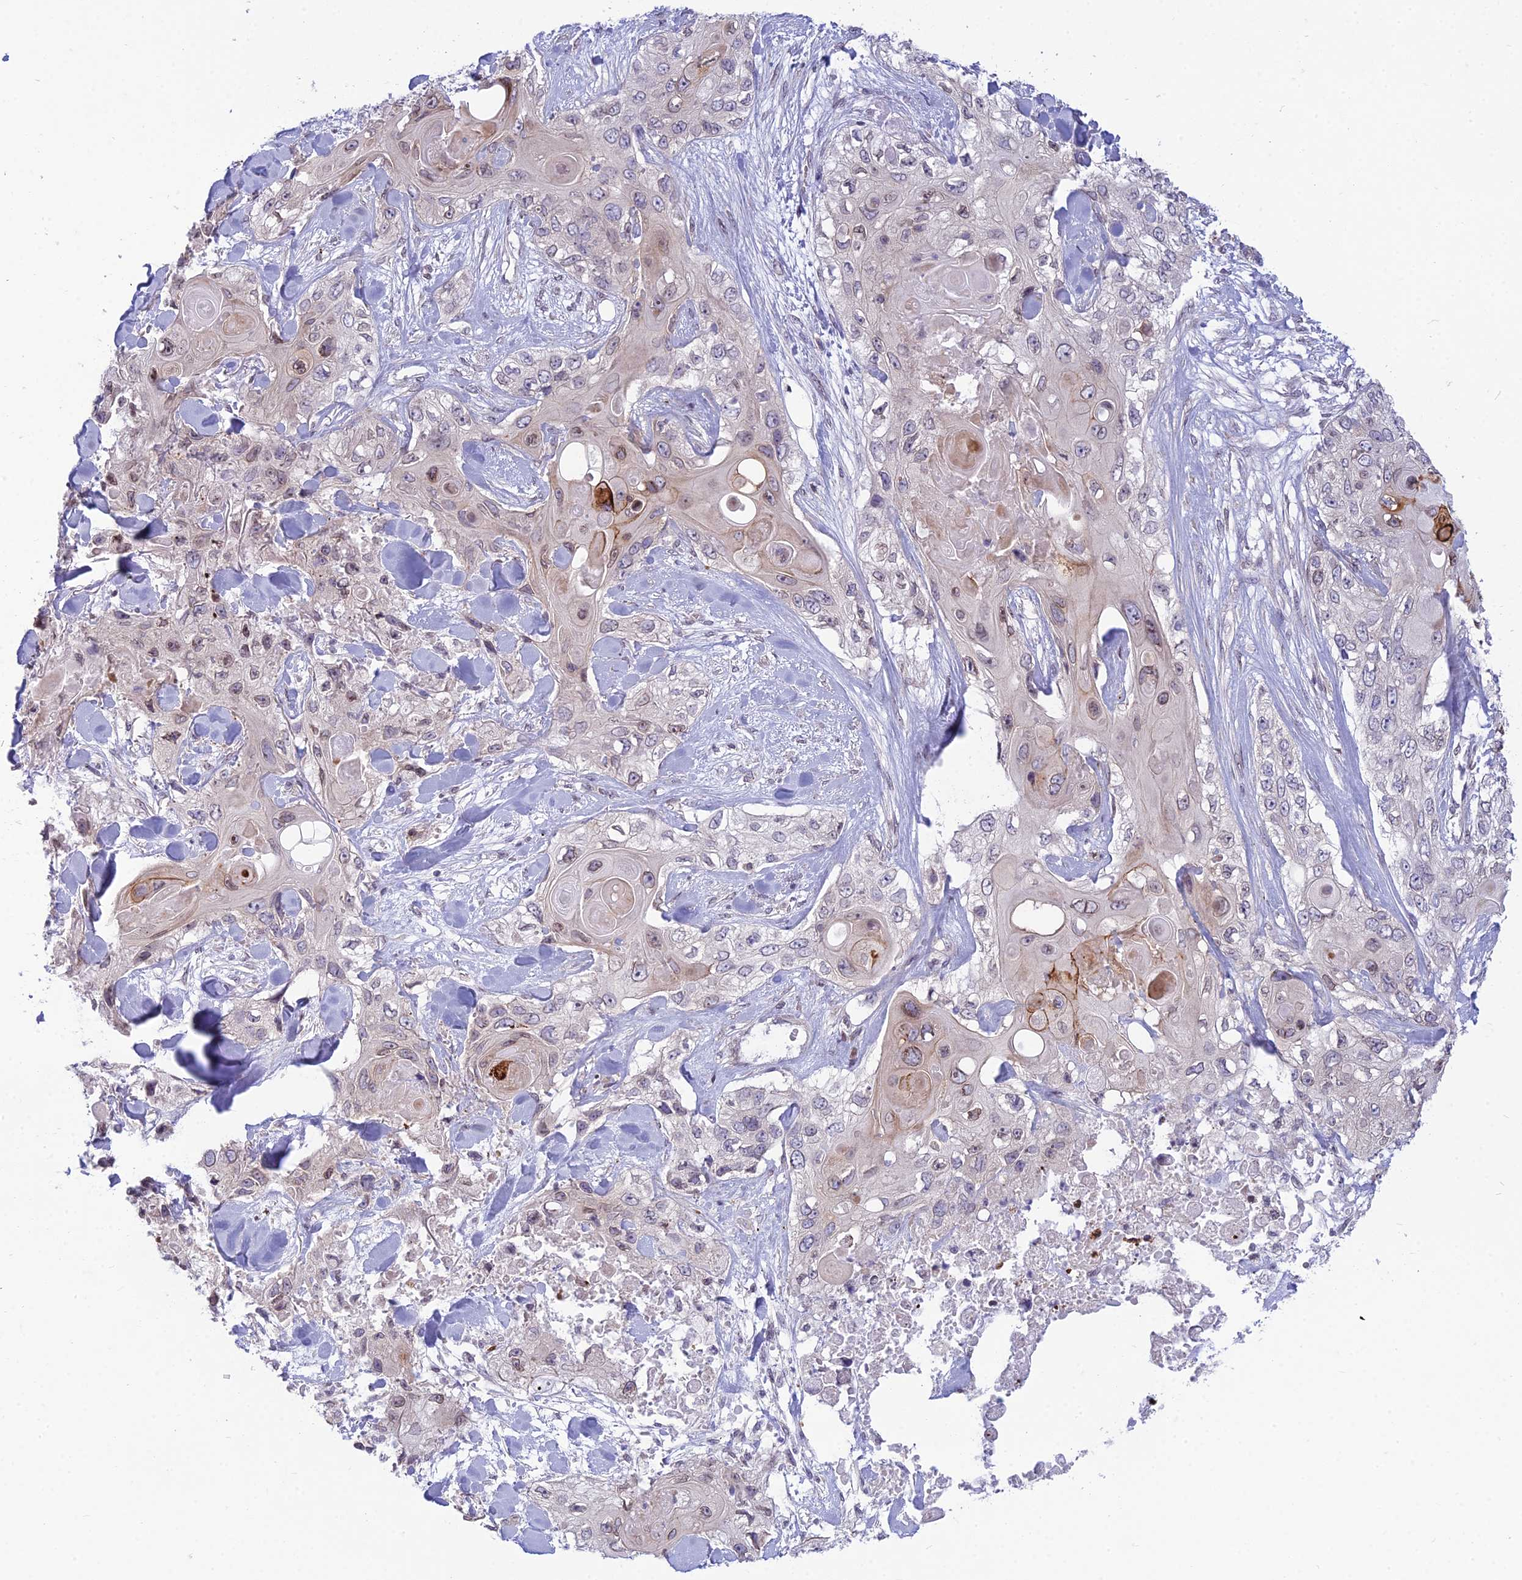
{"staining": {"intensity": "weak", "quantity": "<25%", "location": "nuclear"}, "tissue": "skin cancer", "cell_type": "Tumor cells", "image_type": "cancer", "snomed": [{"axis": "morphology", "description": "Normal tissue, NOS"}, {"axis": "morphology", "description": "Squamous cell carcinoma, NOS"}, {"axis": "topography", "description": "Skin"}], "caption": "IHC histopathology image of skin cancer (squamous cell carcinoma) stained for a protein (brown), which exhibits no expression in tumor cells.", "gene": "DTX2", "patient": {"sex": "male", "age": 72}}